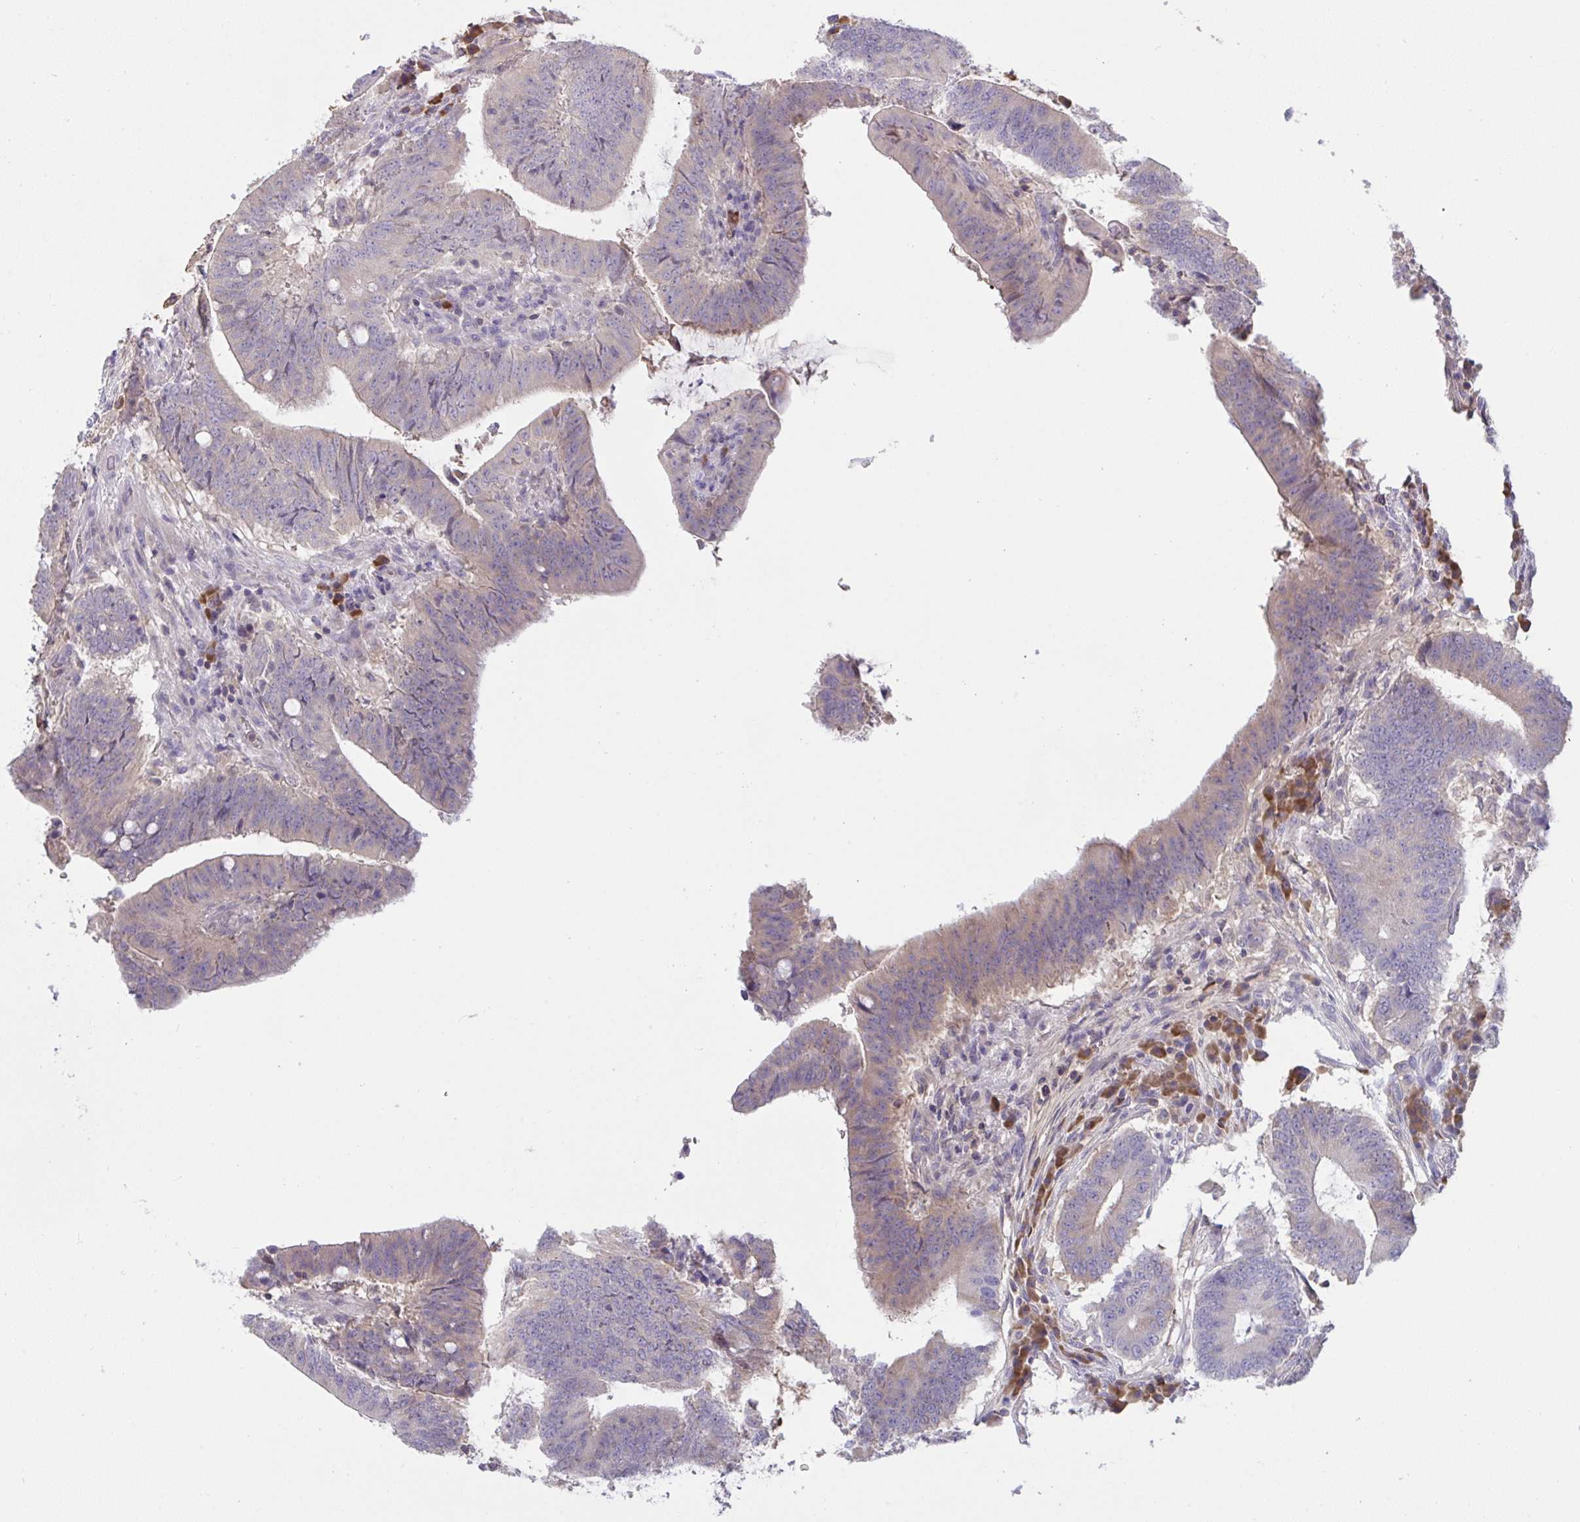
{"staining": {"intensity": "weak", "quantity": "<25%", "location": "cytoplasmic/membranous"}, "tissue": "colorectal cancer", "cell_type": "Tumor cells", "image_type": "cancer", "snomed": [{"axis": "morphology", "description": "Adenocarcinoma, NOS"}, {"axis": "topography", "description": "Colon"}], "caption": "High power microscopy image of an IHC photomicrograph of adenocarcinoma (colorectal), revealing no significant expression in tumor cells. The staining was performed using DAB to visualize the protein expression in brown, while the nuclei were stained in blue with hematoxylin (Magnification: 20x).", "gene": "TMEM41A", "patient": {"sex": "female", "age": 43}}